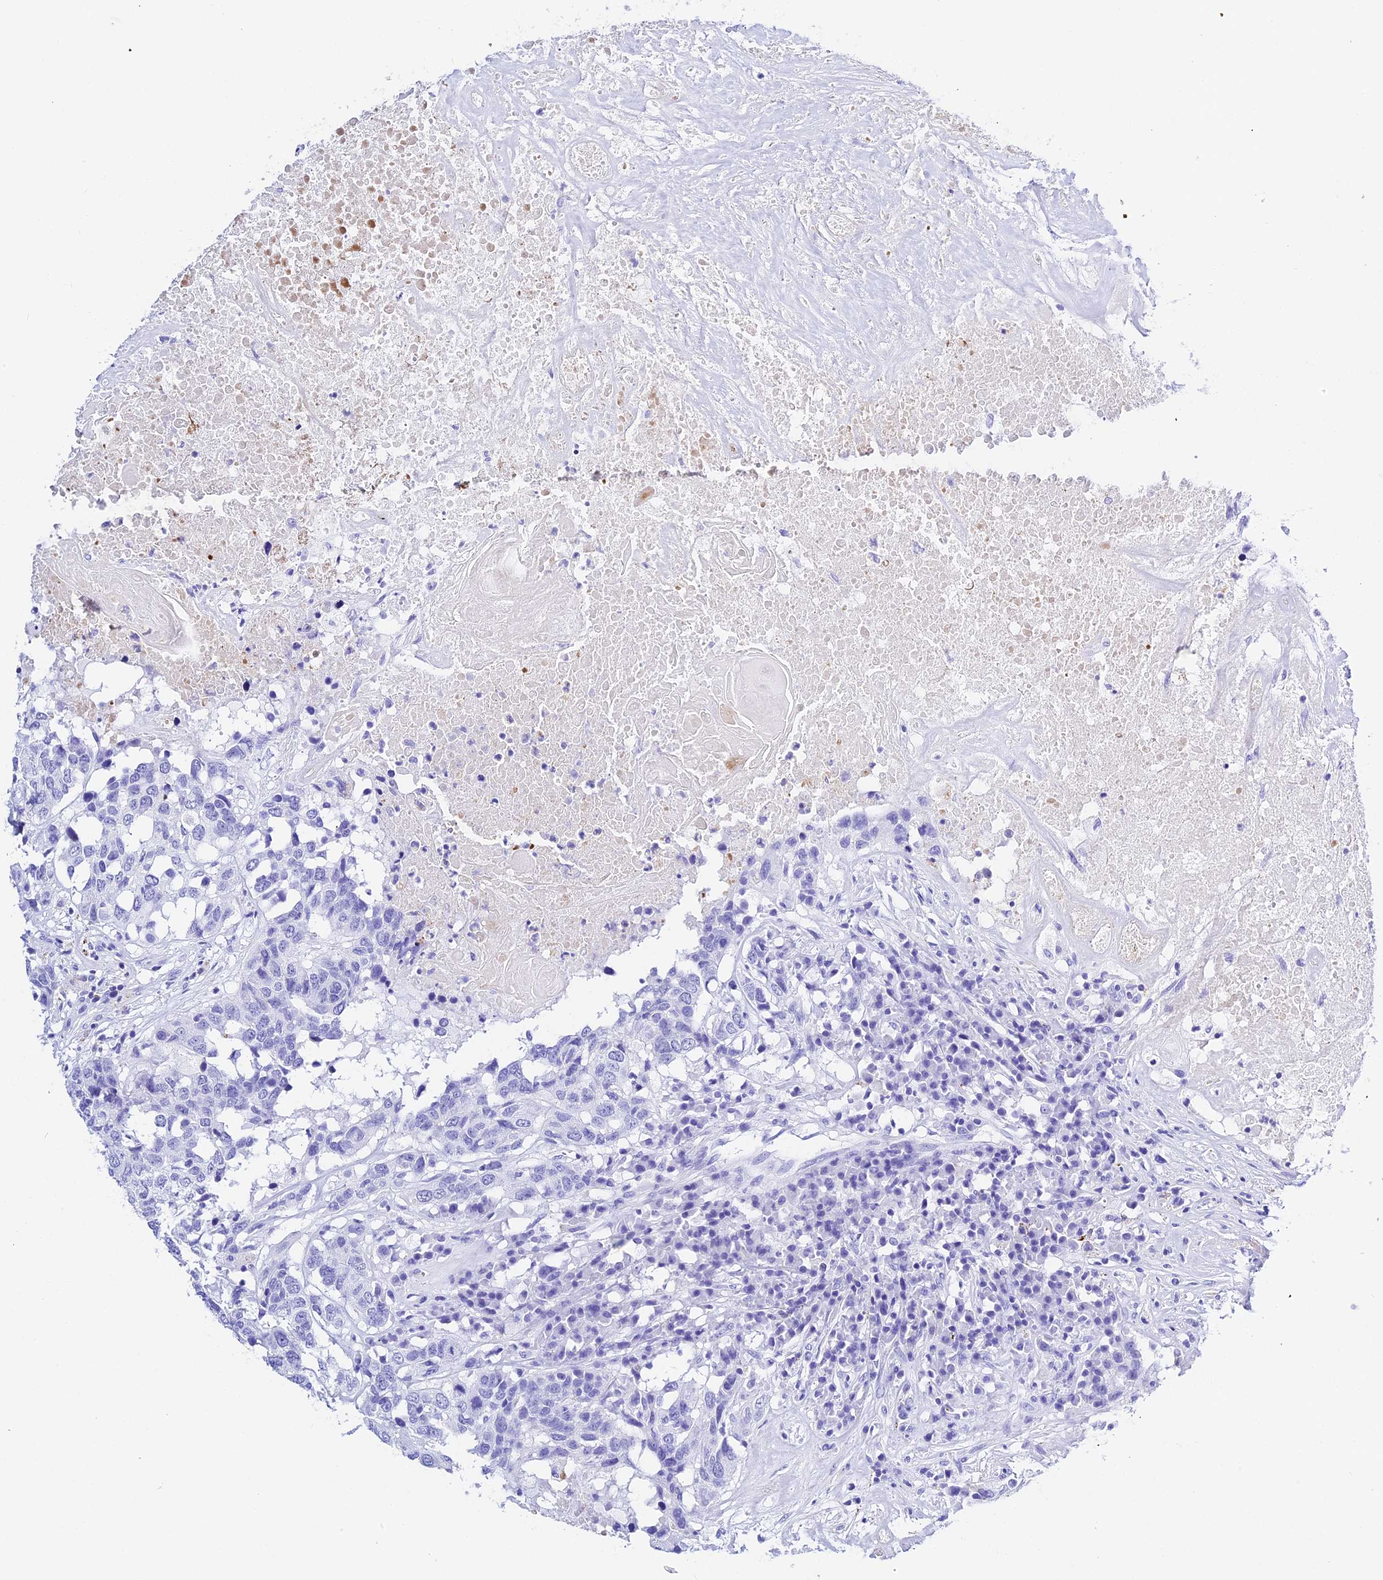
{"staining": {"intensity": "negative", "quantity": "none", "location": "none"}, "tissue": "head and neck cancer", "cell_type": "Tumor cells", "image_type": "cancer", "snomed": [{"axis": "morphology", "description": "Squamous cell carcinoma, NOS"}, {"axis": "topography", "description": "Head-Neck"}], "caption": "Immunohistochemical staining of head and neck cancer (squamous cell carcinoma) exhibits no significant positivity in tumor cells.", "gene": "PSG11", "patient": {"sex": "male", "age": 66}}